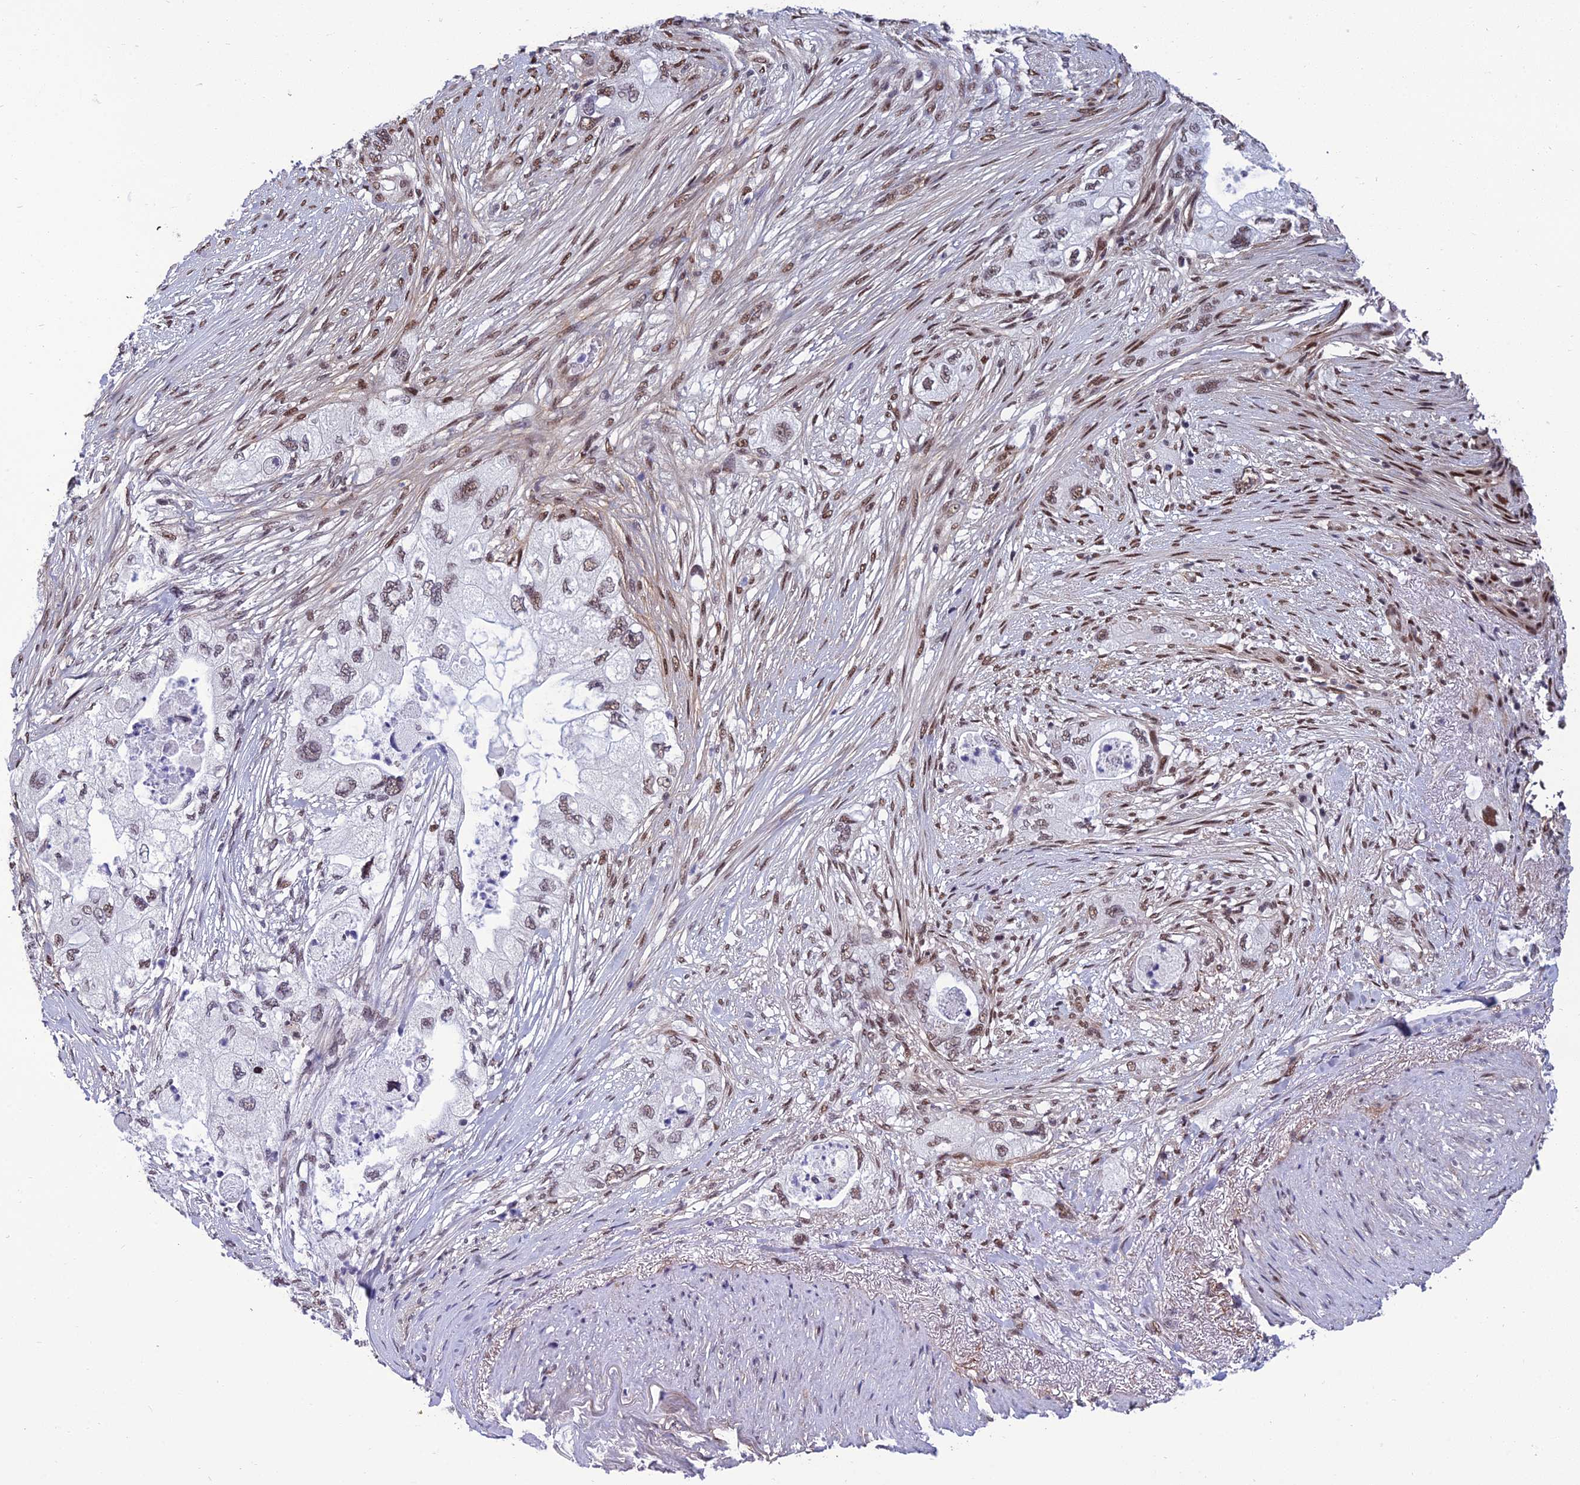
{"staining": {"intensity": "moderate", "quantity": ">75%", "location": "nuclear"}, "tissue": "pancreatic cancer", "cell_type": "Tumor cells", "image_type": "cancer", "snomed": [{"axis": "morphology", "description": "Adenocarcinoma, NOS"}, {"axis": "topography", "description": "Pancreas"}], "caption": "Moderate nuclear staining for a protein is seen in about >75% of tumor cells of pancreatic cancer using IHC.", "gene": "RSRC1", "patient": {"sex": "female", "age": 73}}